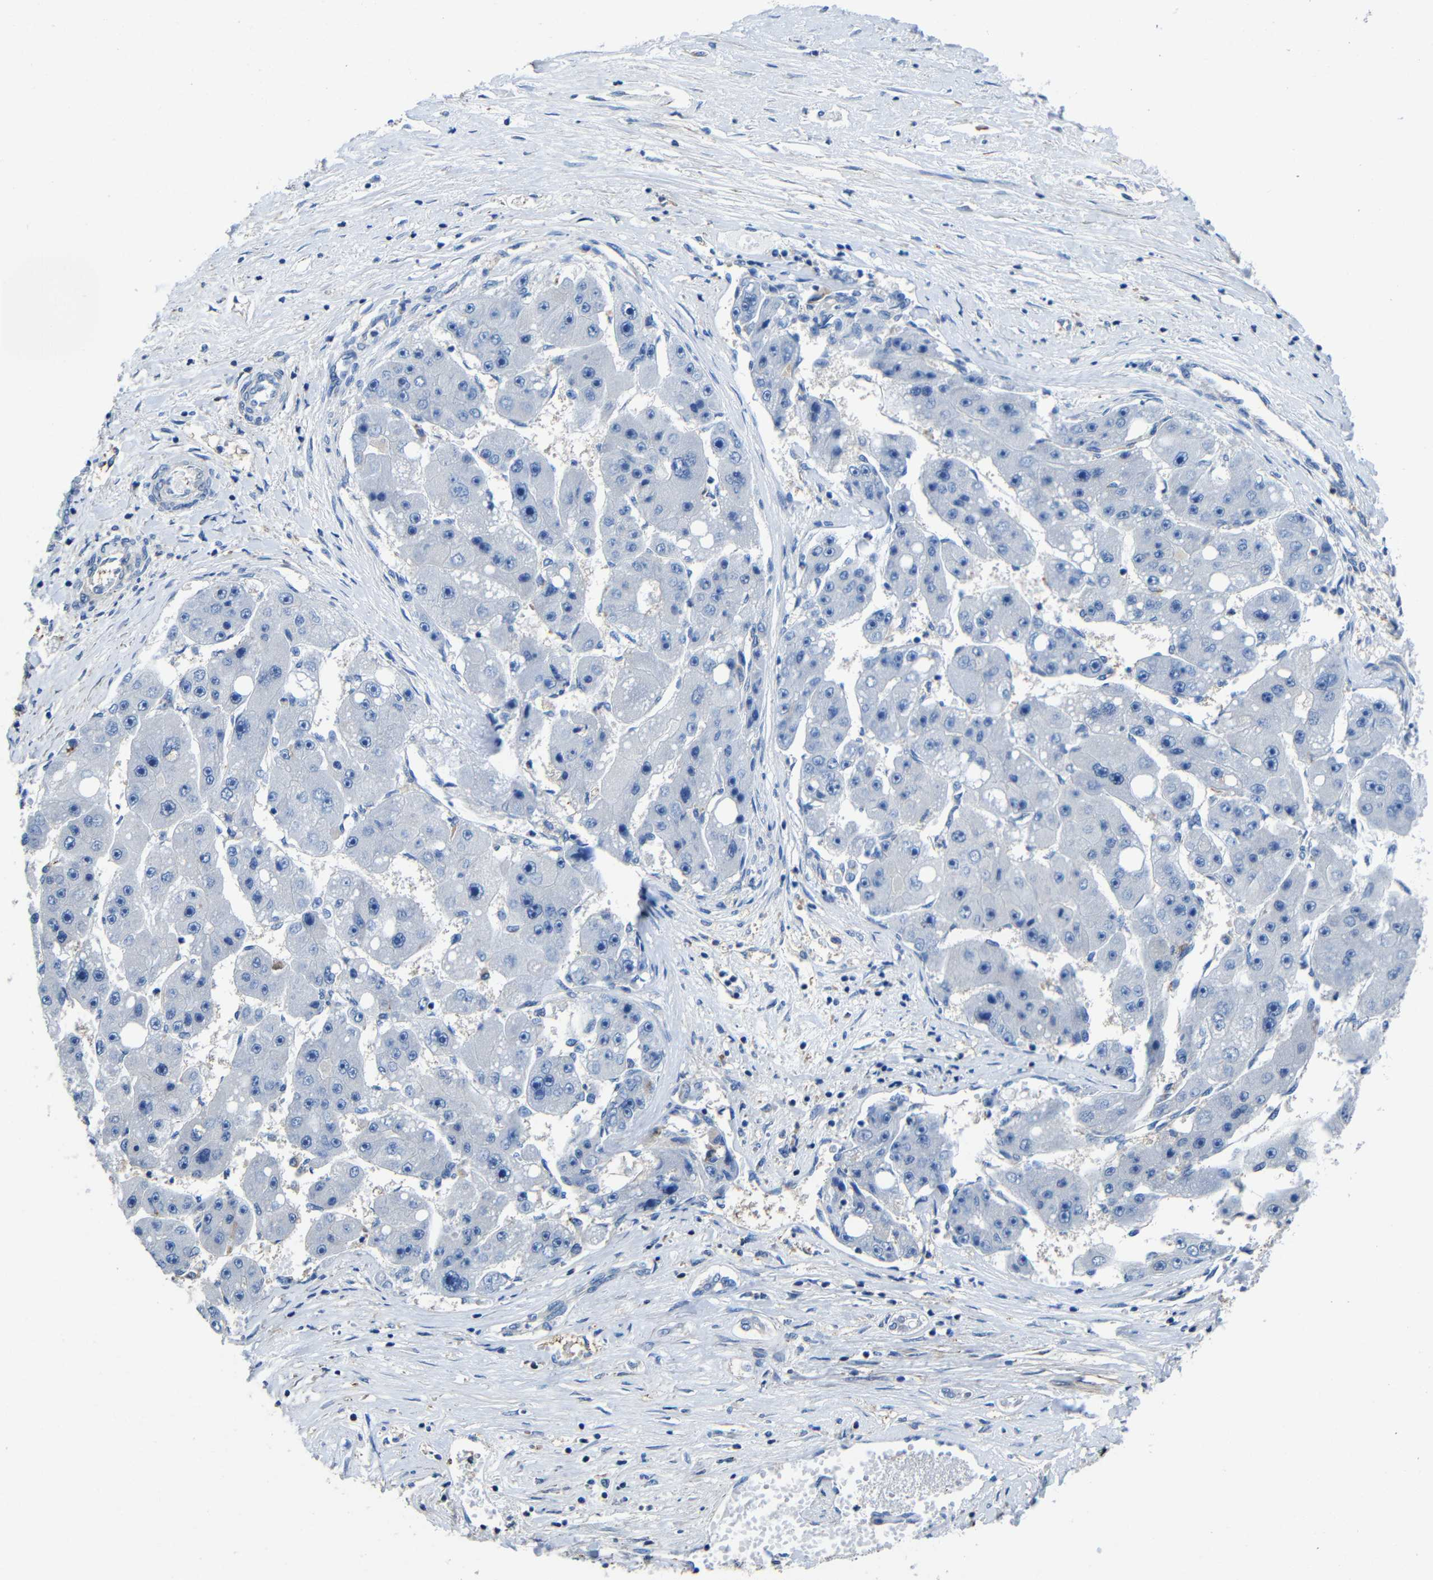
{"staining": {"intensity": "negative", "quantity": "none", "location": "none"}, "tissue": "liver cancer", "cell_type": "Tumor cells", "image_type": "cancer", "snomed": [{"axis": "morphology", "description": "Carcinoma, Hepatocellular, NOS"}, {"axis": "topography", "description": "Liver"}], "caption": "This is a photomicrograph of immunohistochemistry staining of liver cancer, which shows no staining in tumor cells.", "gene": "GDI1", "patient": {"sex": "female", "age": 61}}